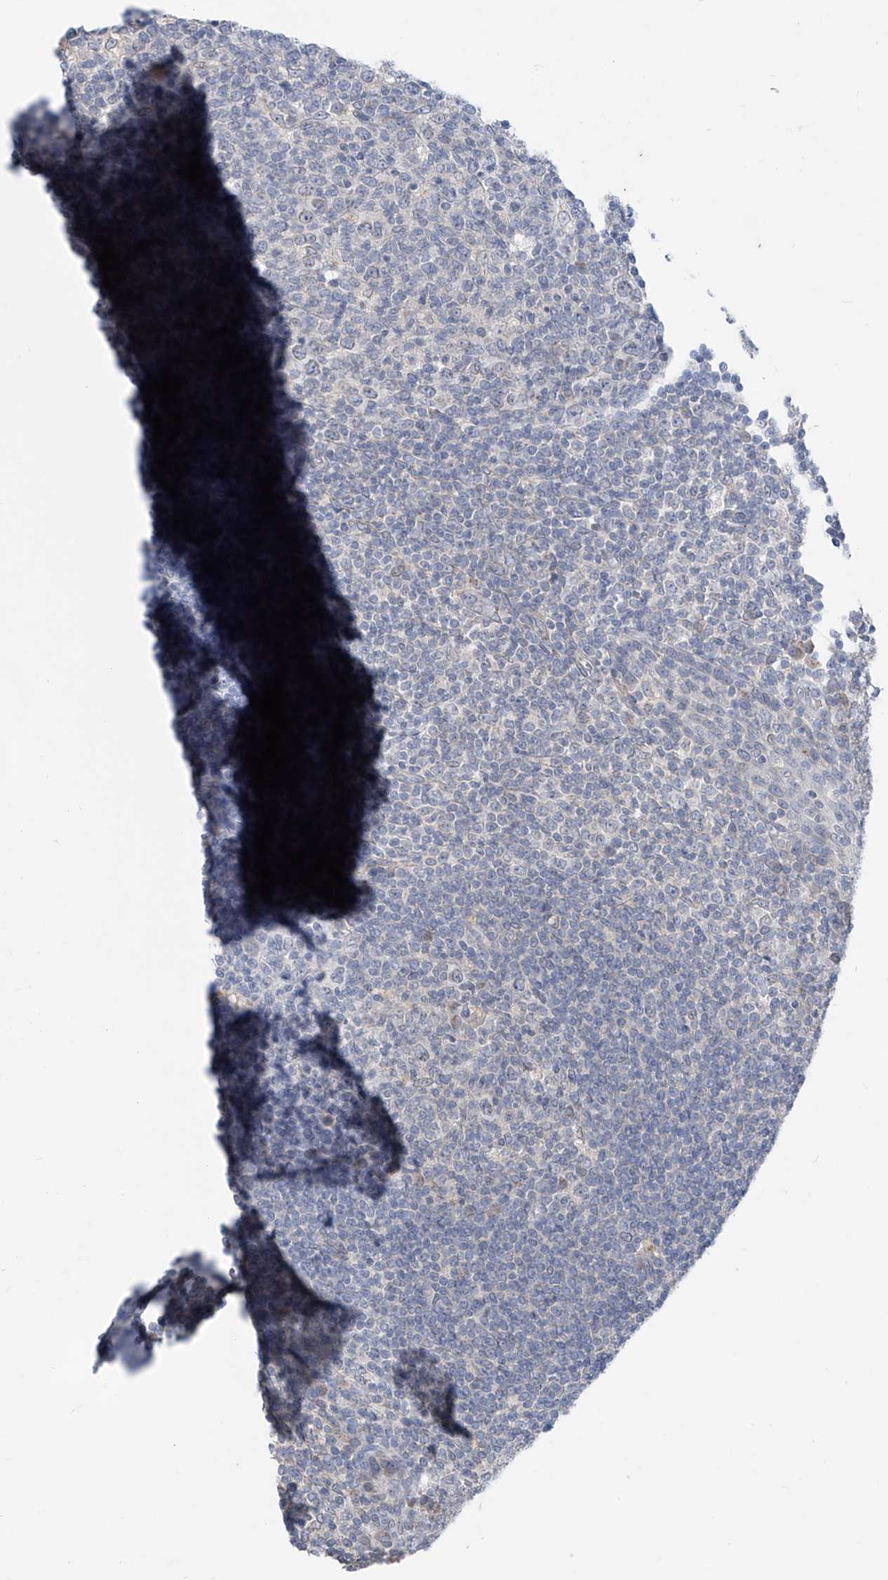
{"staining": {"intensity": "negative", "quantity": "none", "location": "none"}, "tissue": "tonsil", "cell_type": "Germinal center cells", "image_type": "normal", "snomed": [{"axis": "morphology", "description": "Normal tissue, NOS"}, {"axis": "topography", "description": "Tonsil"}], "caption": "A high-resolution image shows immunohistochemistry (IHC) staining of unremarkable tonsil, which demonstrates no significant expression in germinal center cells.", "gene": "KRTAP25", "patient": {"sex": "female", "age": 19}}